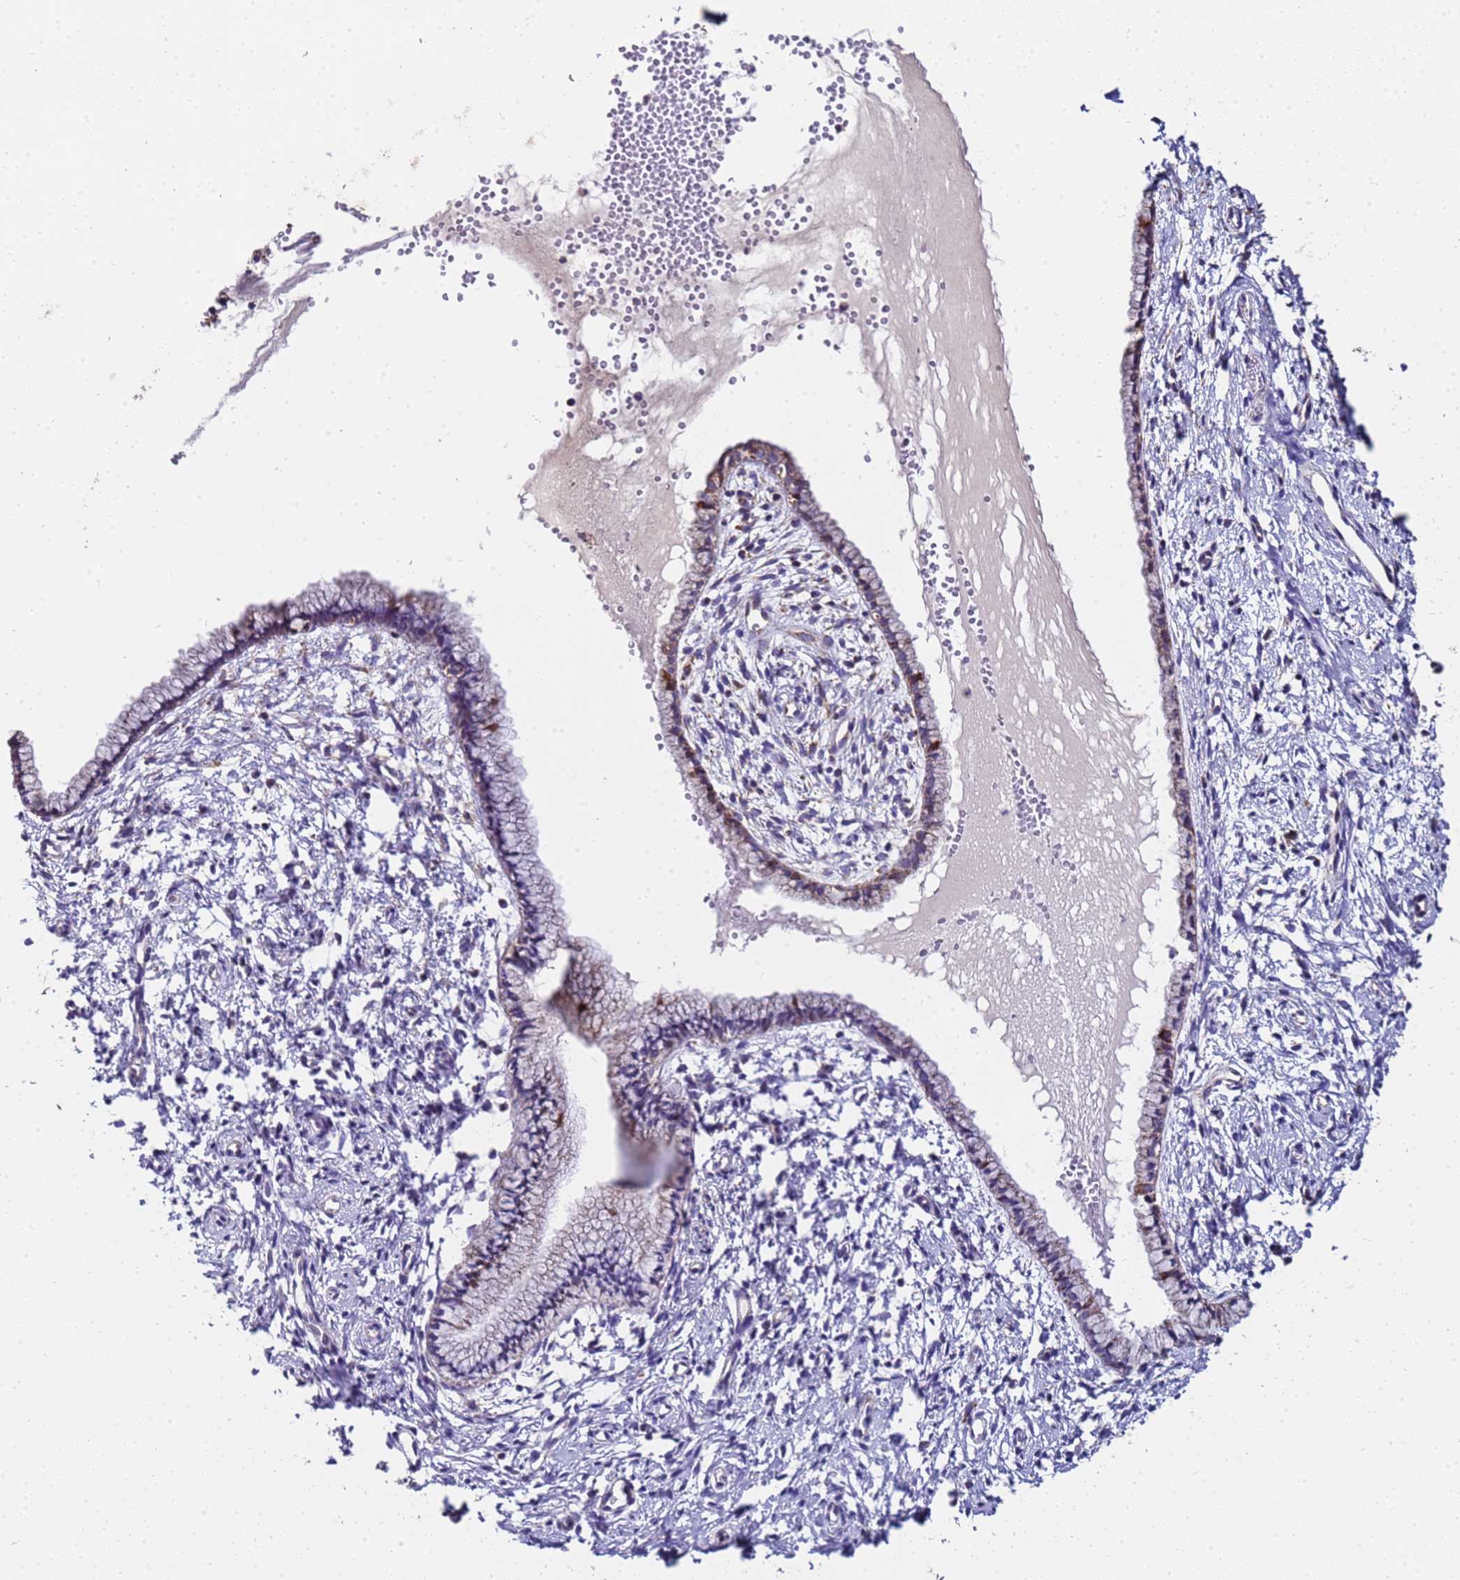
{"staining": {"intensity": "moderate", "quantity": "<25%", "location": "cytoplasmic/membranous"}, "tissue": "cervix", "cell_type": "Glandular cells", "image_type": "normal", "snomed": [{"axis": "morphology", "description": "Normal tissue, NOS"}, {"axis": "topography", "description": "Cervix"}], "caption": "Immunohistochemistry (IHC) micrograph of normal human cervix stained for a protein (brown), which exhibits low levels of moderate cytoplasmic/membranous positivity in about <25% of glandular cells.", "gene": "MRPS12", "patient": {"sex": "female", "age": 57}}